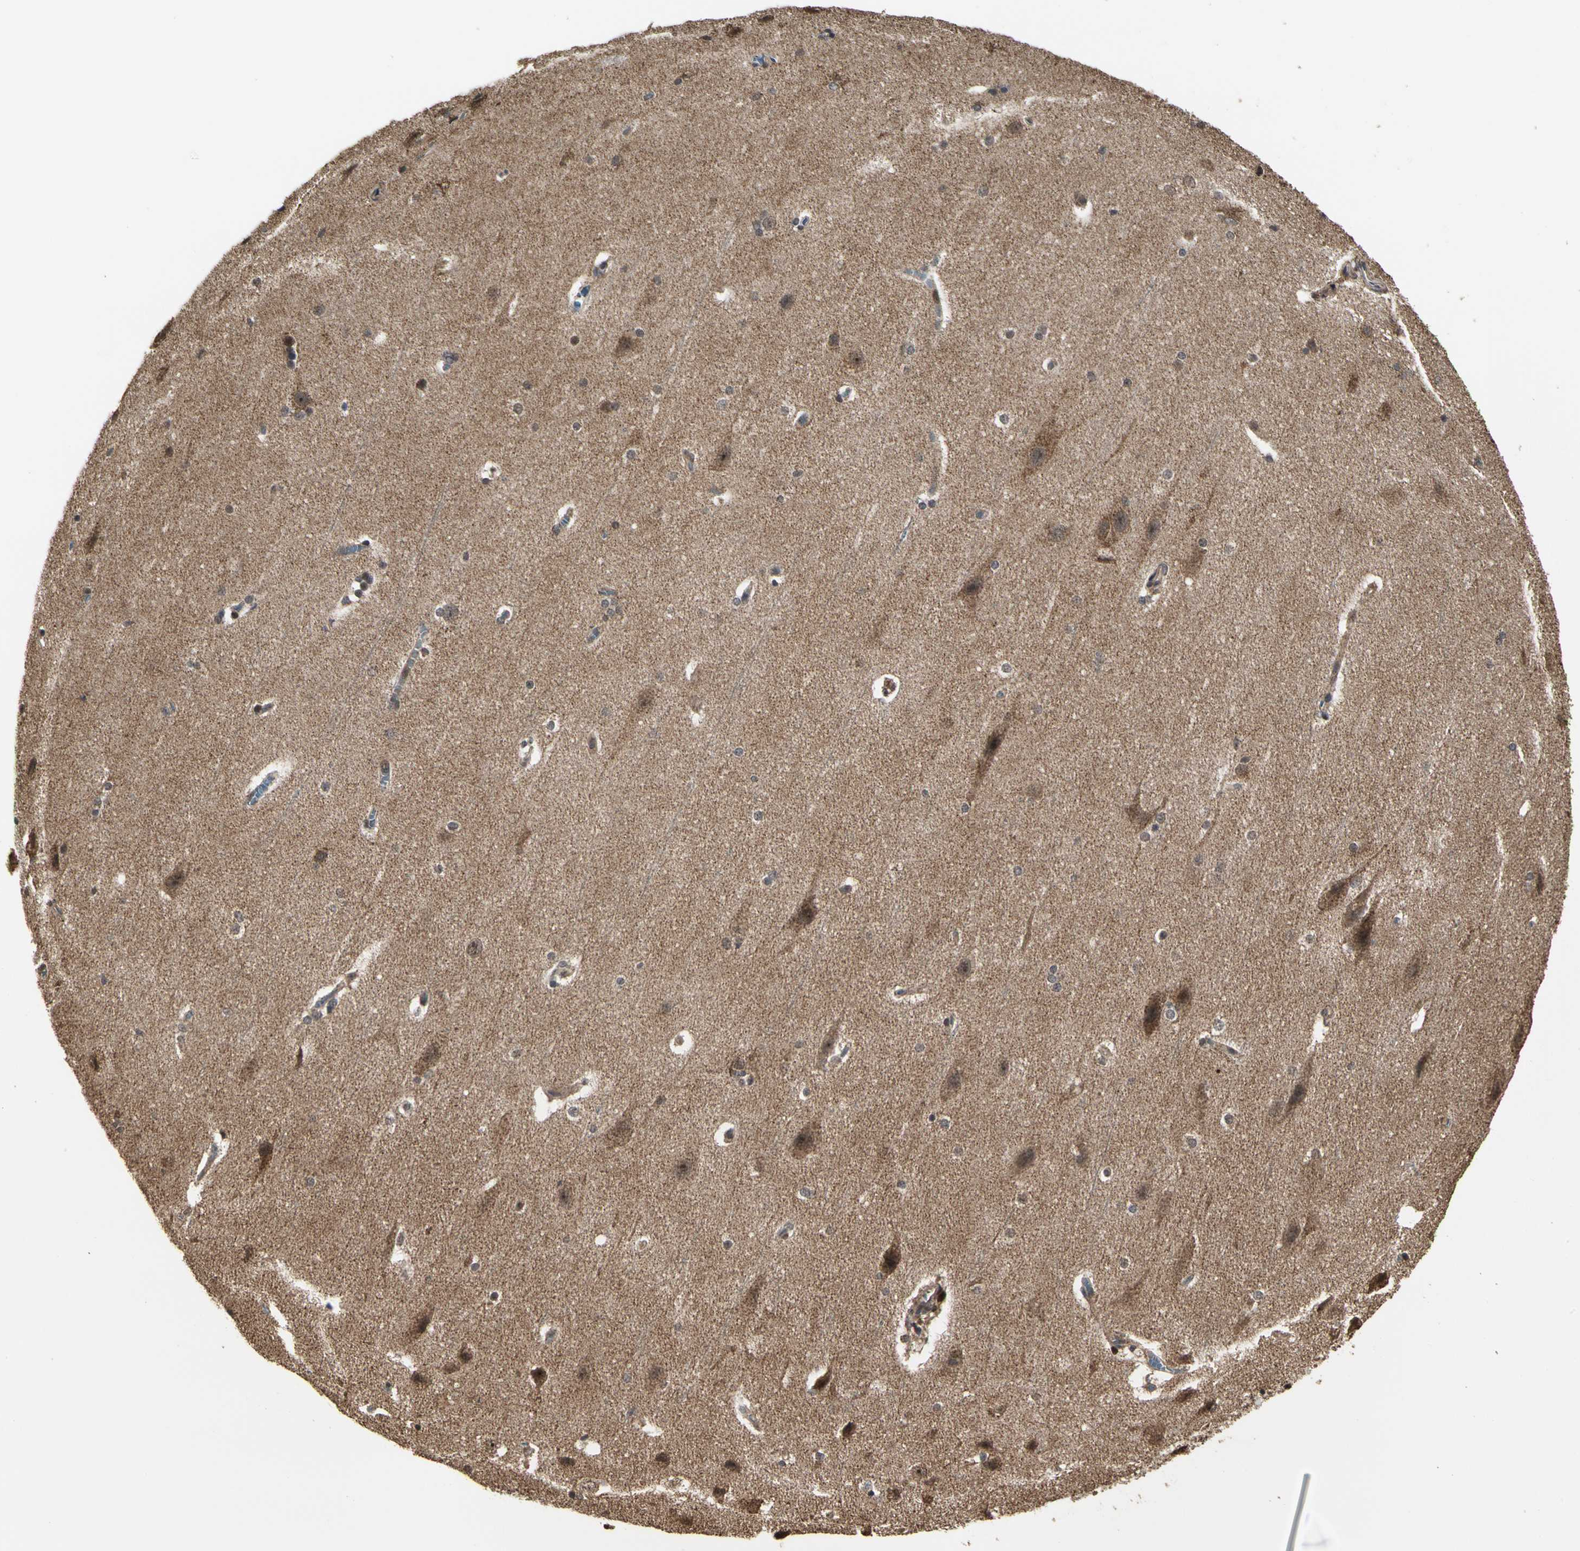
{"staining": {"intensity": "weak", "quantity": "<25%", "location": "cytoplasmic/membranous"}, "tissue": "cerebral cortex", "cell_type": "Endothelial cells", "image_type": "normal", "snomed": [{"axis": "morphology", "description": "Normal tissue, NOS"}, {"axis": "topography", "description": "Cerebral cortex"}, {"axis": "topography", "description": "Hippocampus"}], "caption": "Image shows no significant protein expression in endothelial cells of normal cerebral cortex.", "gene": "TAOK1", "patient": {"sex": "female", "age": 19}}